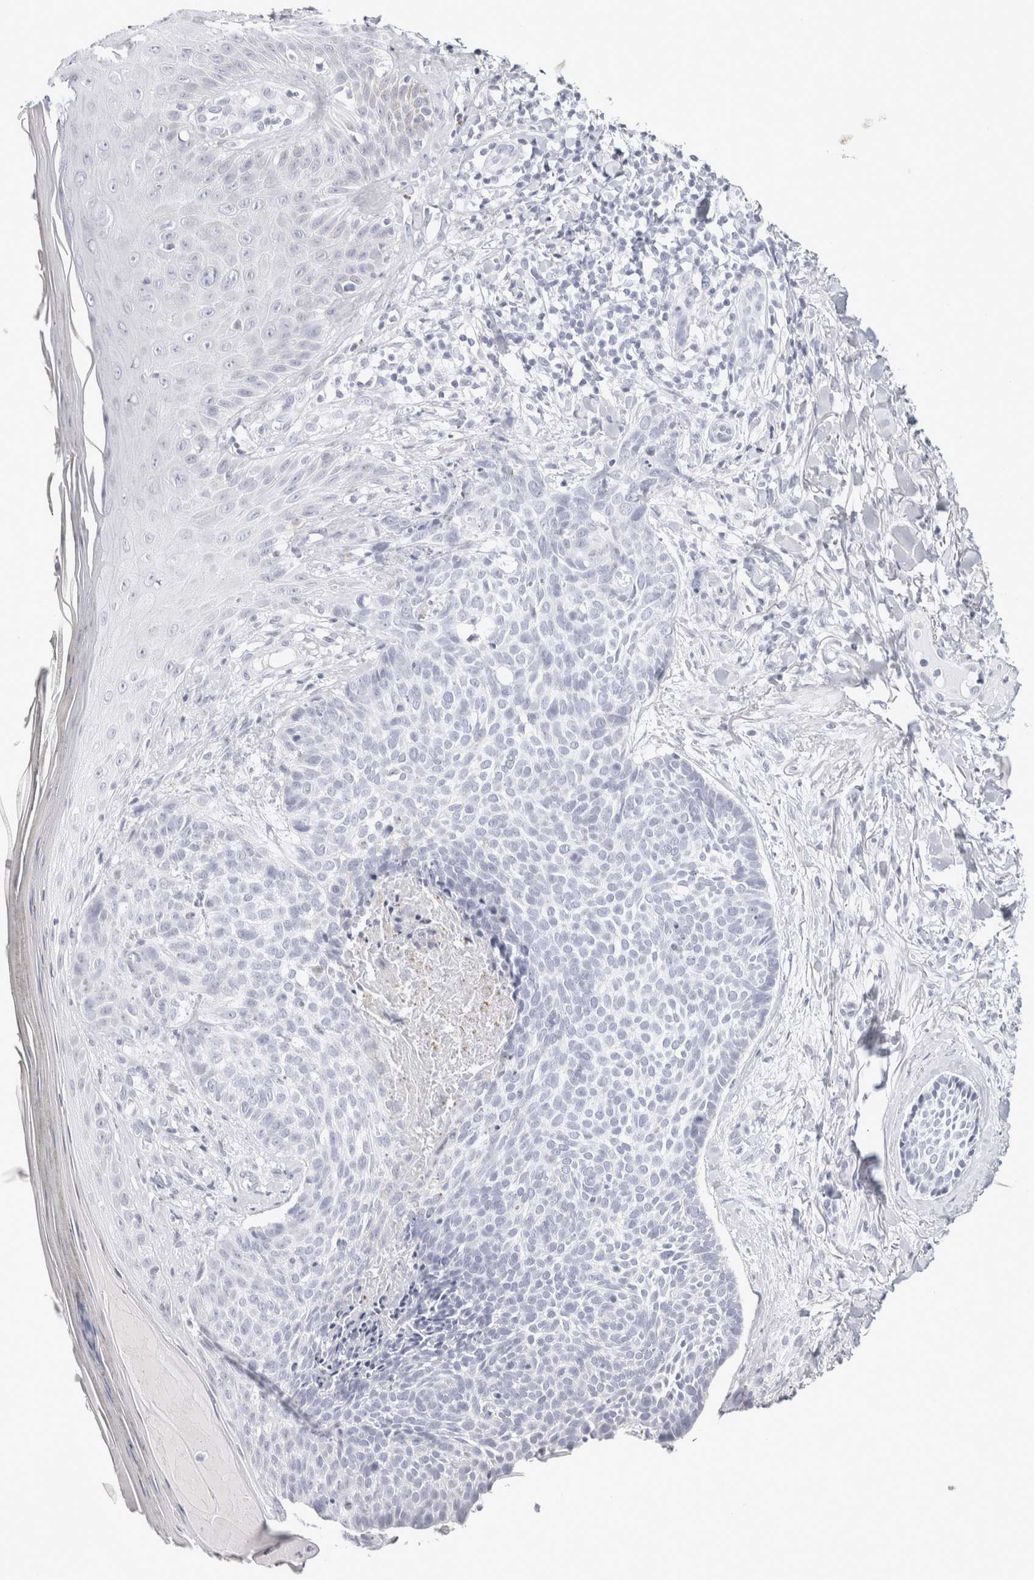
{"staining": {"intensity": "negative", "quantity": "none", "location": "none"}, "tissue": "skin cancer", "cell_type": "Tumor cells", "image_type": "cancer", "snomed": [{"axis": "morphology", "description": "Normal tissue, NOS"}, {"axis": "morphology", "description": "Basal cell carcinoma"}, {"axis": "topography", "description": "Skin"}], "caption": "Immunohistochemistry photomicrograph of neoplastic tissue: human skin cancer stained with DAB shows no significant protein staining in tumor cells.", "gene": "GARIN1A", "patient": {"sex": "male", "age": 67}}